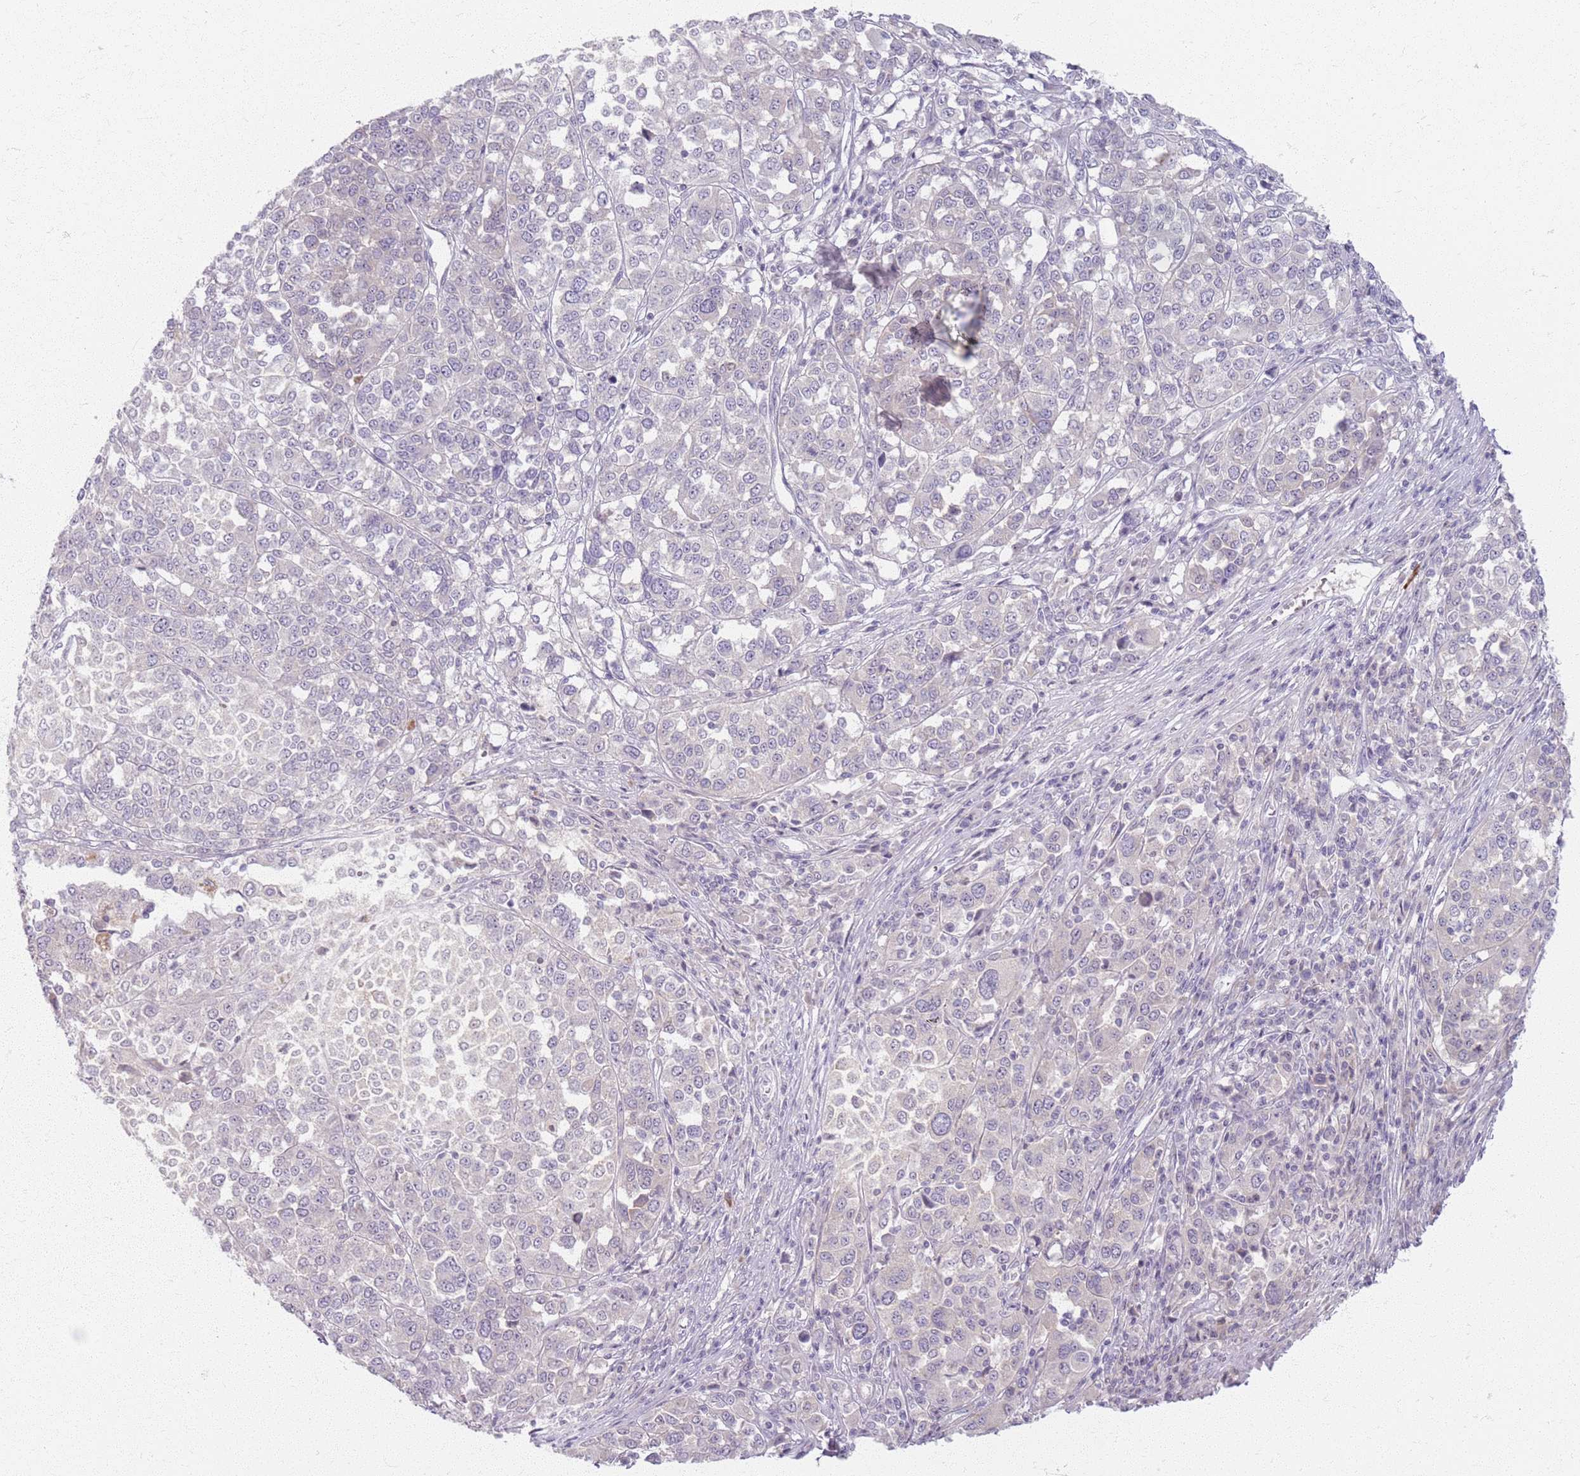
{"staining": {"intensity": "negative", "quantity": "none", "location": "none"}, "tissue": "melanoma", "cell_type": "Tumor cells", "image_type": "cancer", "snomed": [{"axis": "morphology", "description": "Malignant melanoma, Metastatic site"}, {"axis": "topography", "description": "Lymph node"}], "caption": "A high-resolution histopathology image shows IHC staining of malignant melanoma (metastatic site), which reveals no significant staining in tumor cells. (Stains: DAB (3,3'-diaminobenzidine) immunohistochemistry with hematoxylin counter stain, Microscopy: brightfield microscopy at high magnification).", "gene": "CRIPT", "patient": {"sex": "male", "age": 44}}